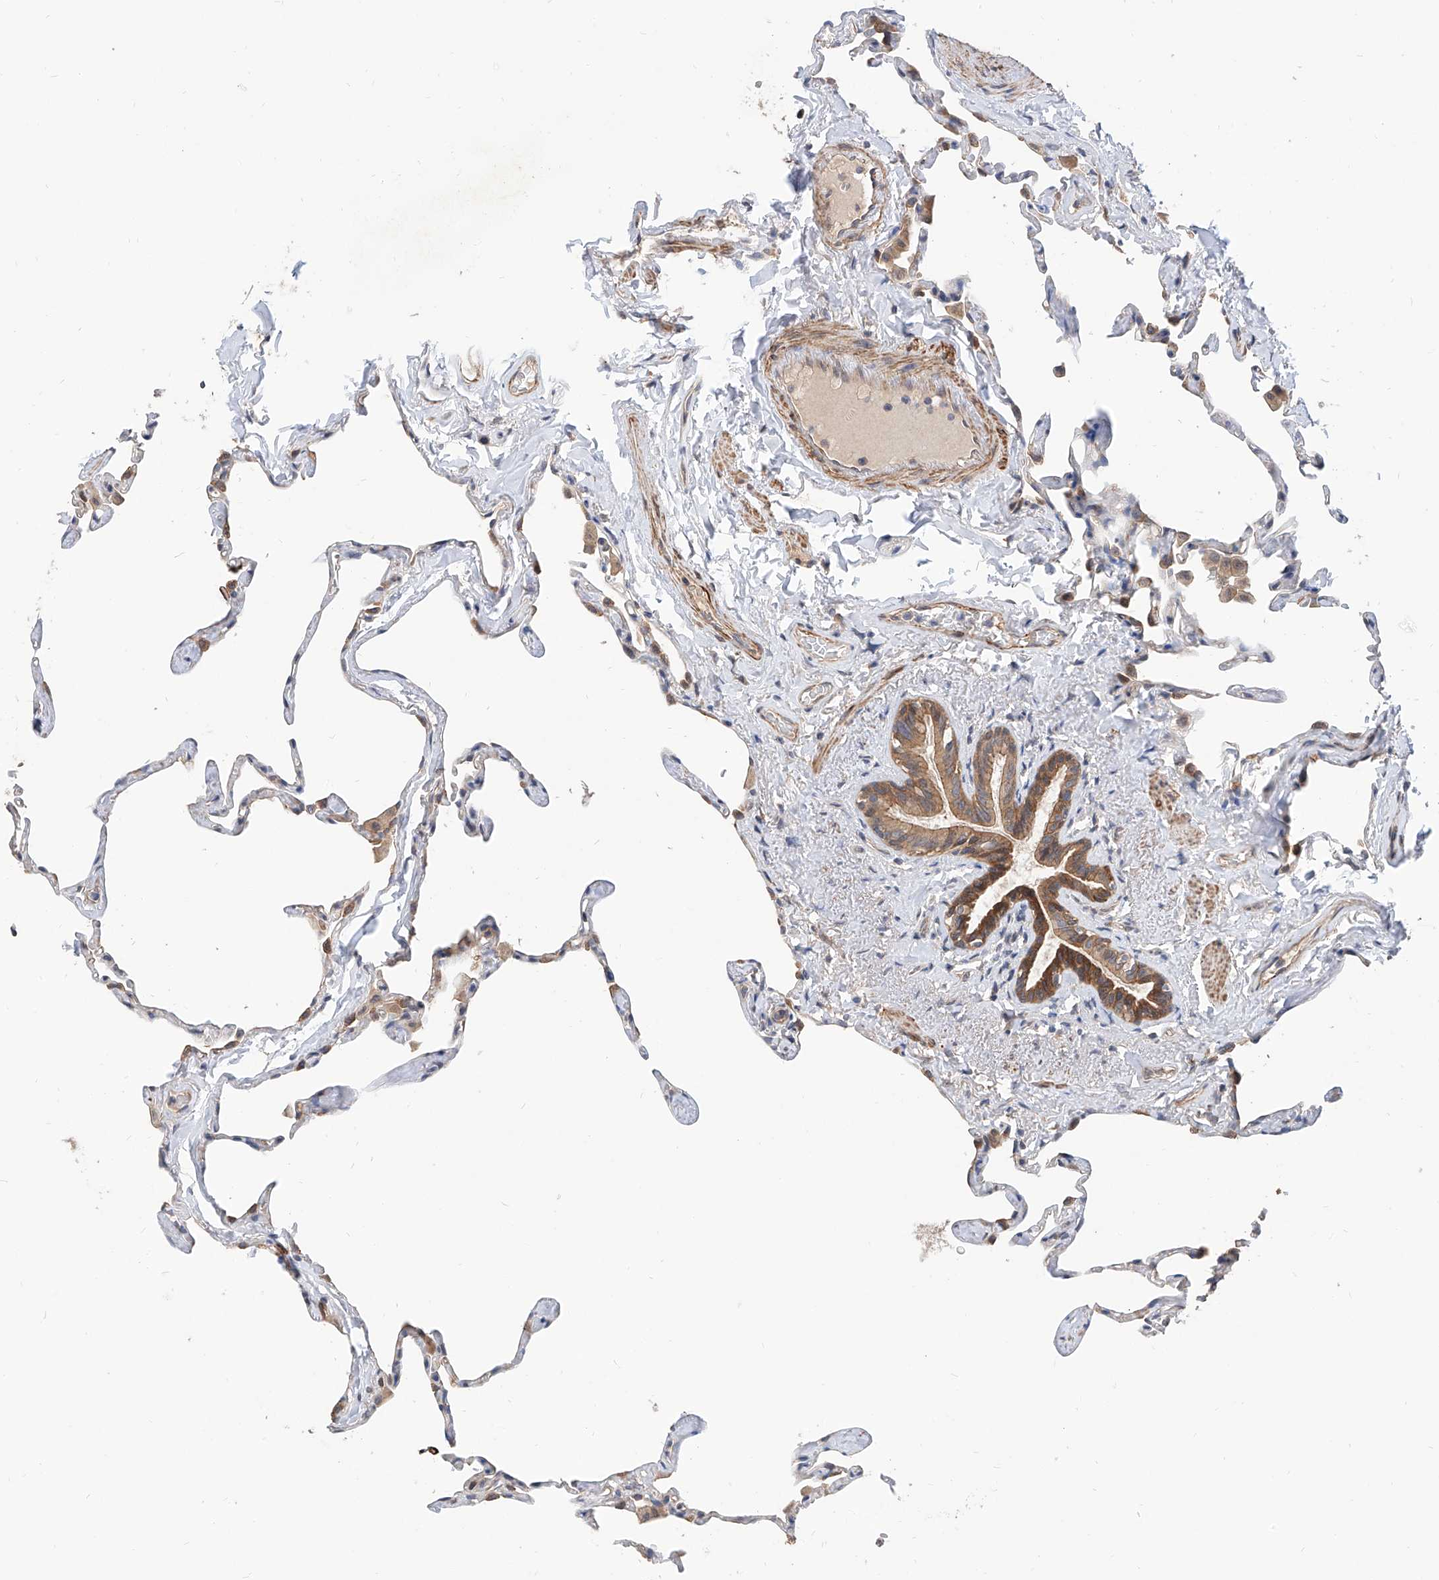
{"staining": {"intensity": "moderate", "quantity": "<25%", "location": "cytoplasmic/membranous"}, "tissue": "lung", "cell_type": "Alveolar cells", "image_type": "normal", "snomed": [{"axis": "morphology", "description": "Normal tissue, NOS"}, {"axis": "topography", "description": "Lung"}], "caption": "Immunohistochemical staining of benign lung demonstrates moderate cytoplasmic/membranous protein staining in about <25% of alveolar cells. (brown staining indicates protein expression, while blue staining denotes nuclei).", "gene": "MAGEE2", "patient": {"sex": "male", "age": 65}}